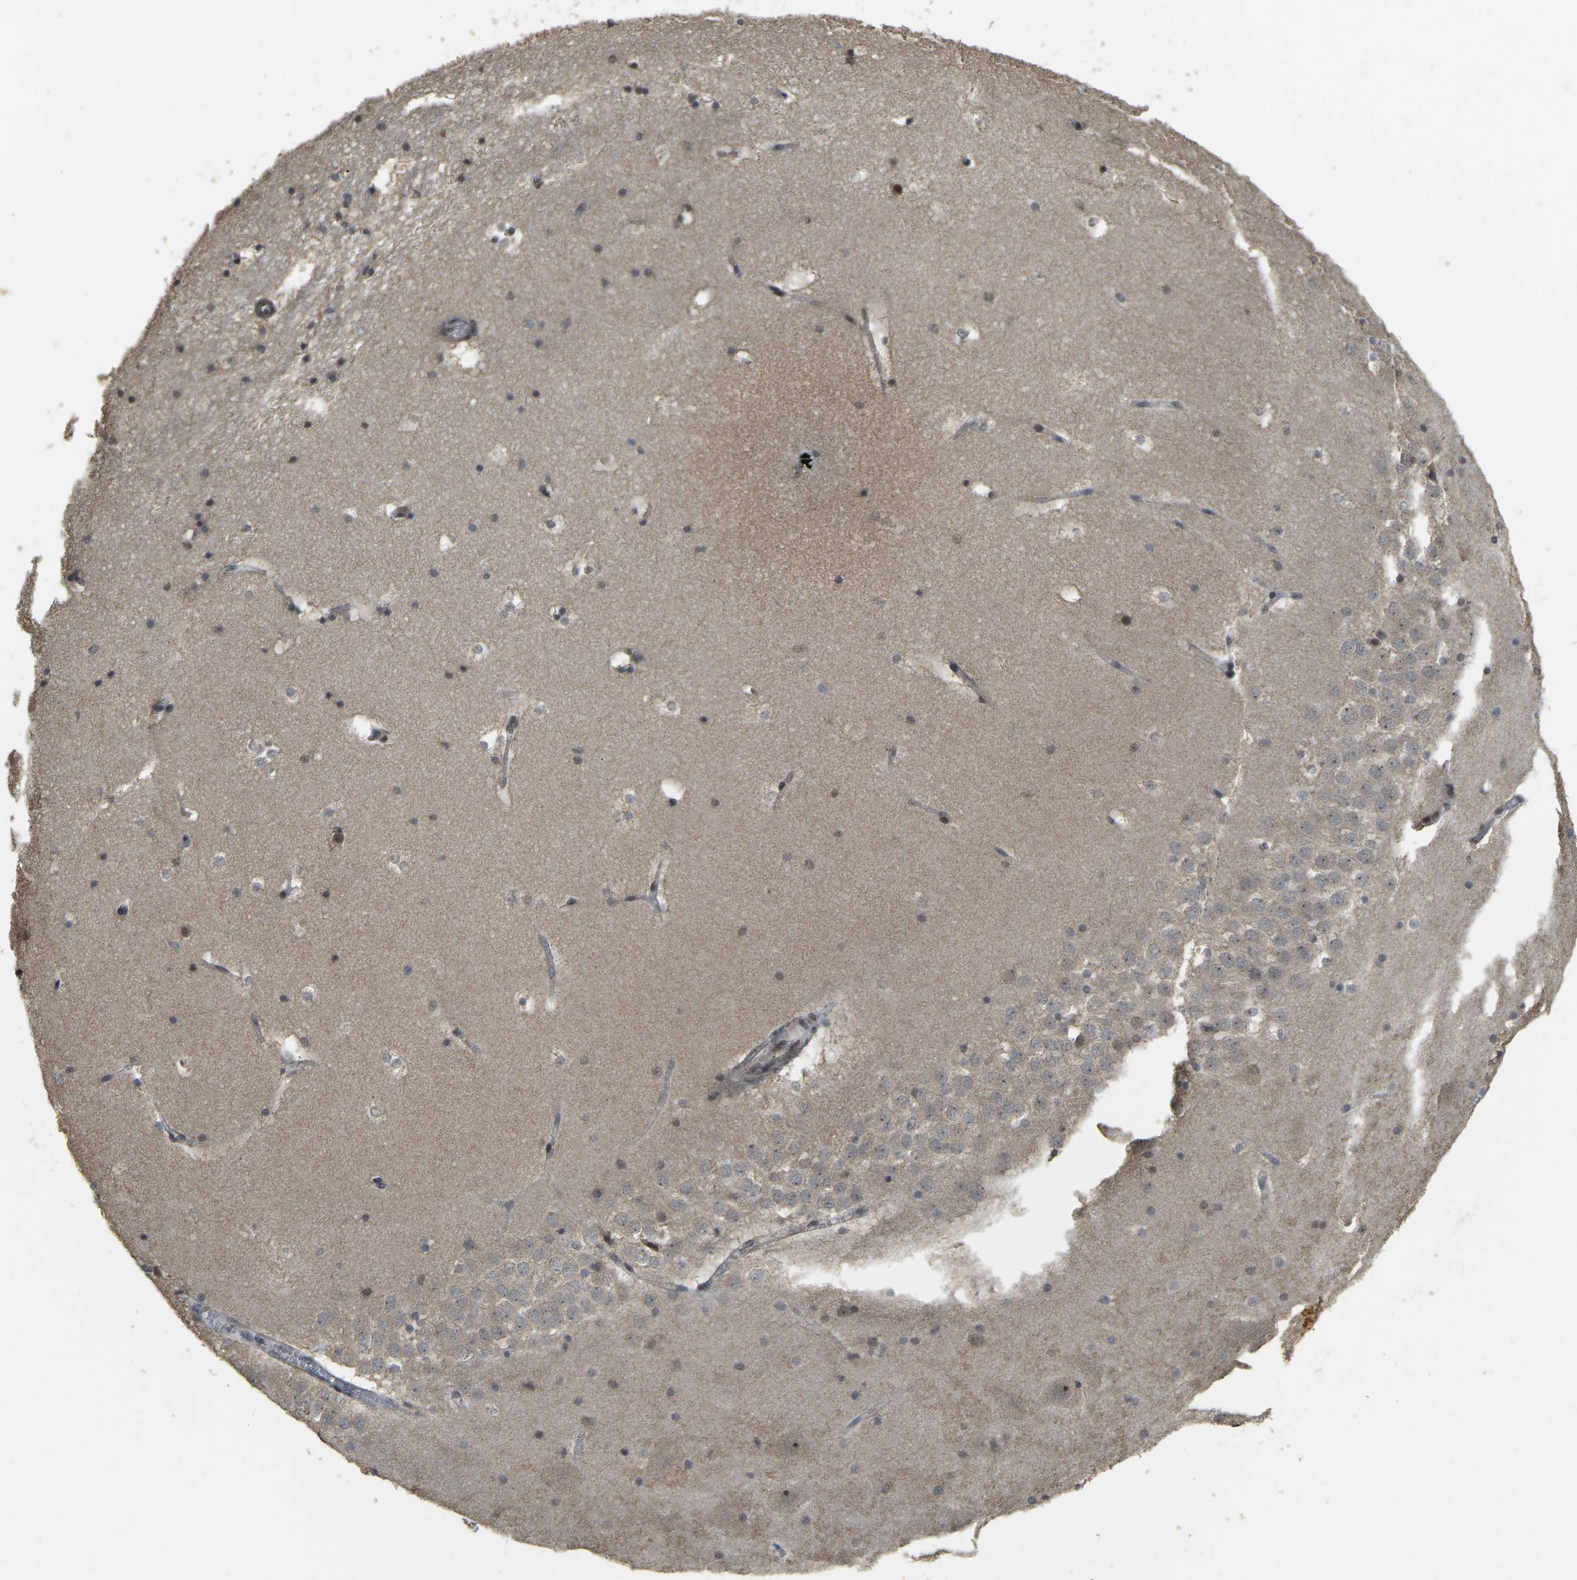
{"staining": {"intensity": "moderate", "quantity": "<25%", "location": "nuclear"}, "tissue": "hippocampus", "cell_type": "Glial cells", "image_type": "normal", "snomed": [{"axis": "morphology", "description": "Normal tissue, NOS"}, {"axis": "topography", "description": "Hippocampus"}], "caption": "This is an image of immunohistochemistry (IHC) staining of unremarkable hippocampus, which shows moderate staining in the nuclear of glial cells.", "gene": "BRF2", "patient": {"sex": "male", "age": 45}}